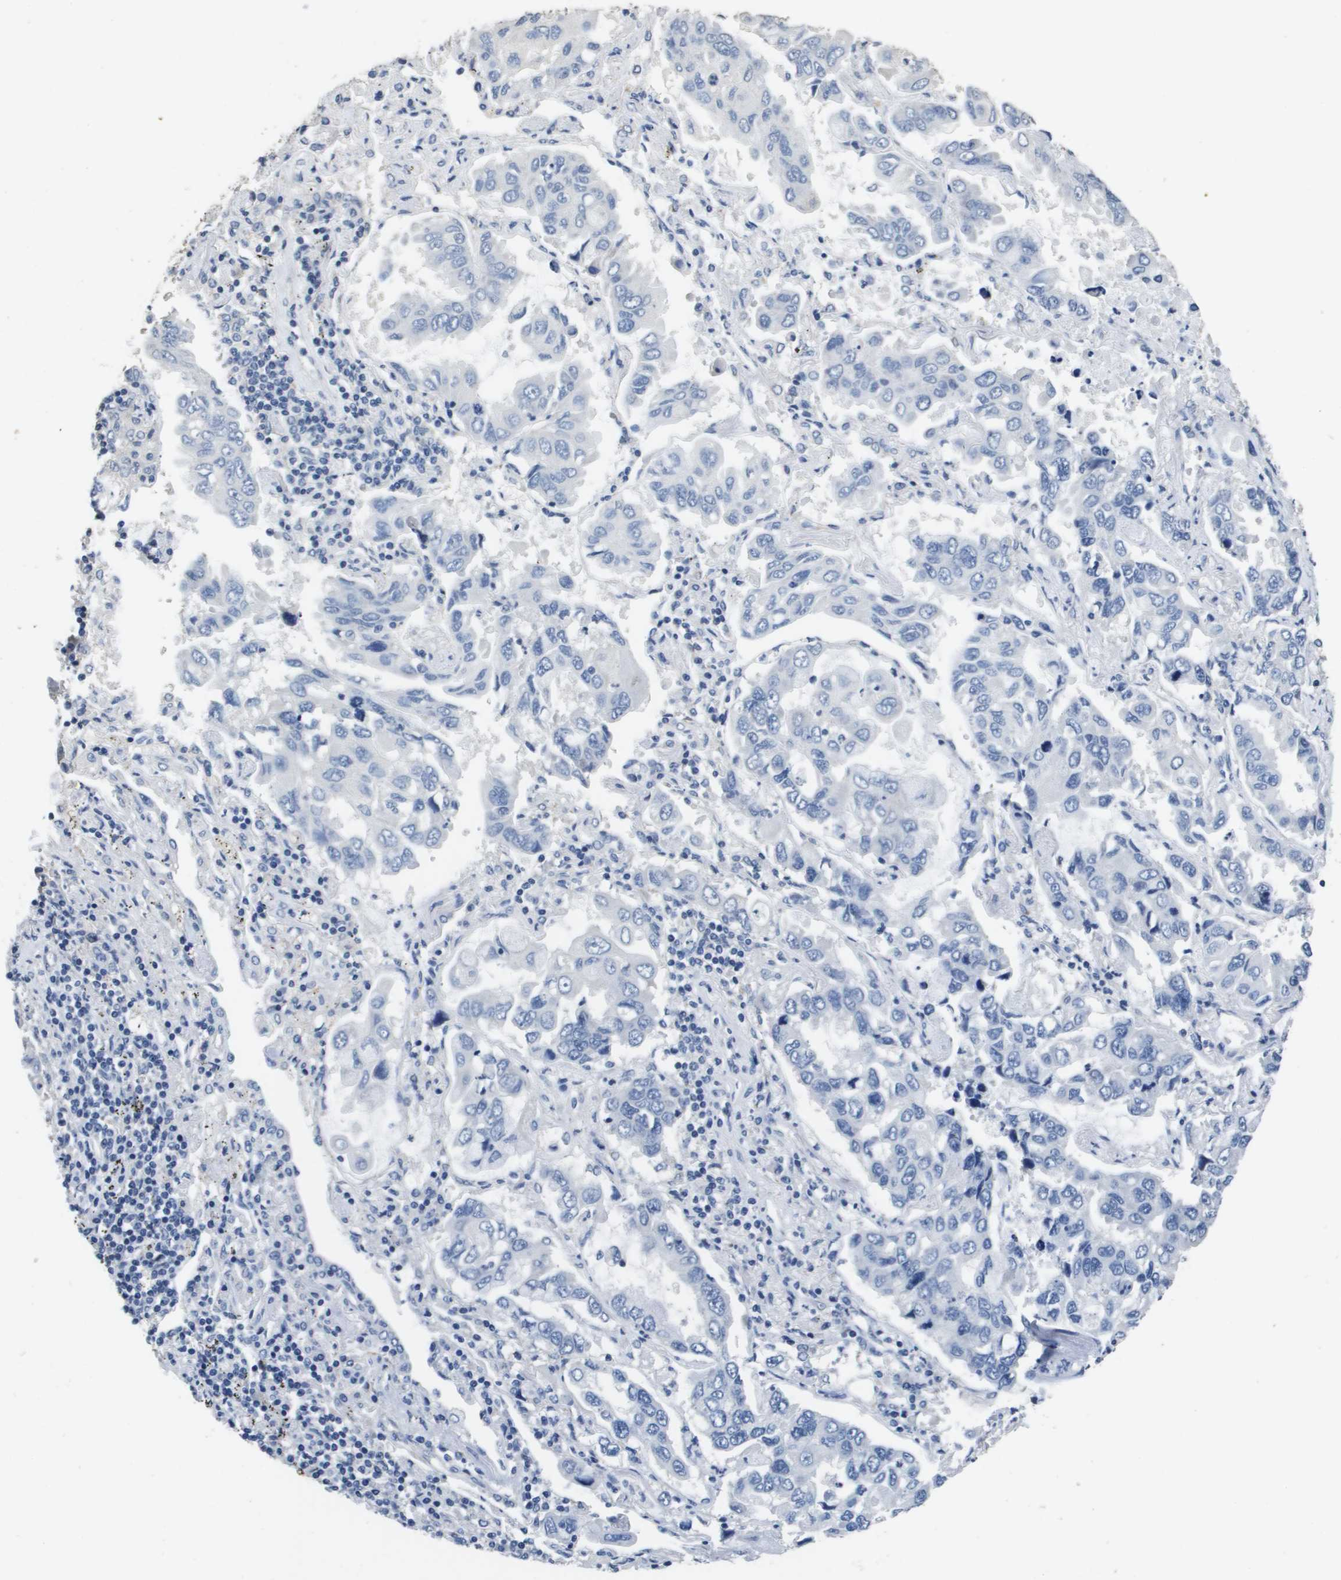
{"staining": {"intensity": "negative", "quantity": "none", "location": "none"}, "tissue": "lung cancer", "cell_type": "Tumor cells", "image_type": "cancer", "snomed": [{"axis": "morphology", "description": "Adenocarcinoma, NOS"}, {"axis": "topography", "description": "Lung"}], "caption": "Immunohistochemistry (IHC) image of human lung adenocarcinoma stained for a protein (brown), which shows no expression in tumor cells. (IHC, brightfield microscopy, high magnification).", "gene": "MT3", "patient": {"sex": "male", "age": 64}}